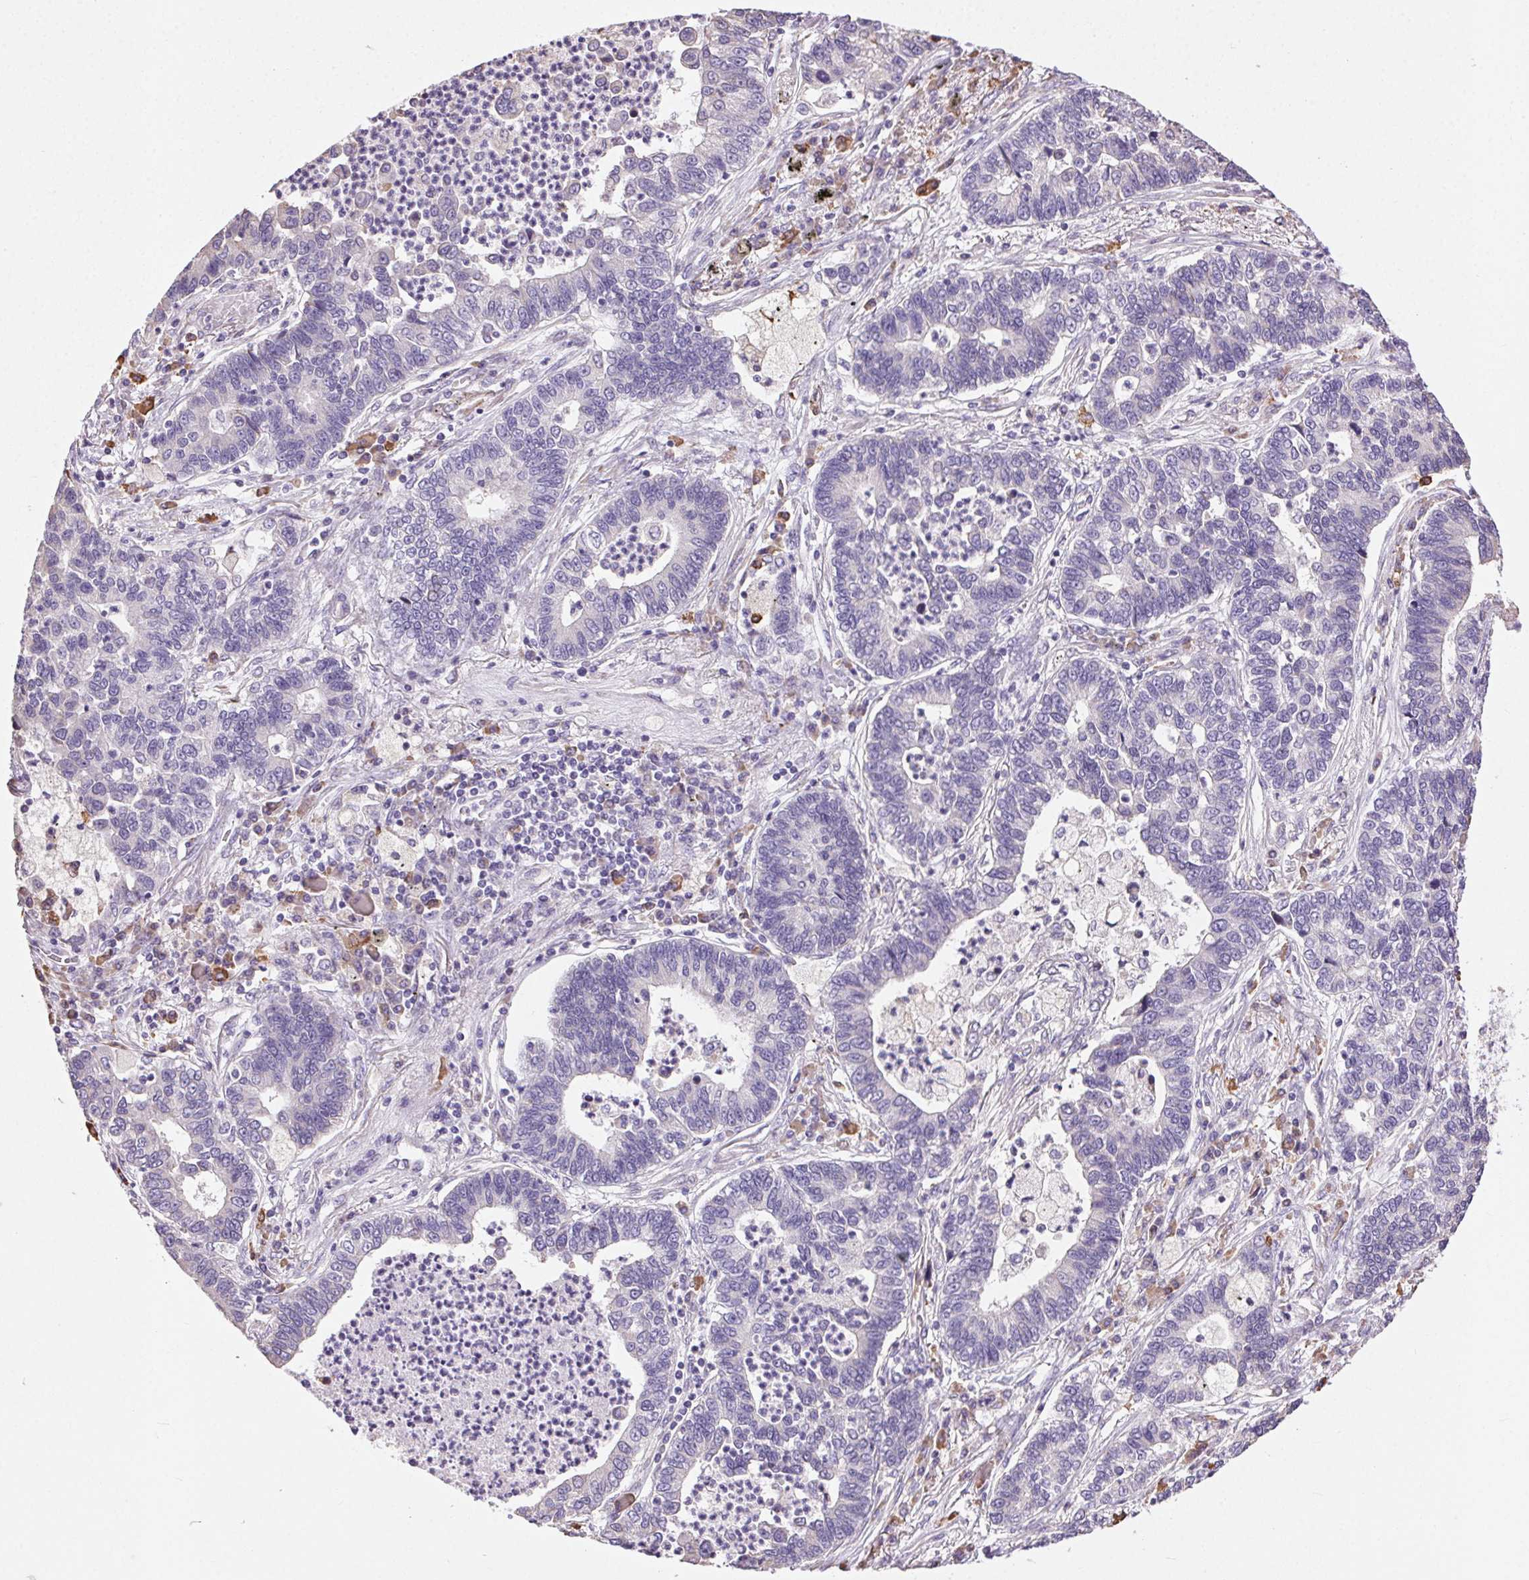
{"staining": {"intensity": "negative", "quantity": "none", "location": "none"}, "tissue": "lung cancer", "cell_type": "Tumor cells", "image_type": "cancer", "snomed": [{"axis": "morphology", "description": "Adenocarcinoma, NOS"}, {"axis": "topography", "description": "Lung"}], "caption": "Lung cancer (adenocarcinoma) was stained to show a protein in brown. There is no significant expression in tumor cells. (DAB immunohistochemistry, high magnification).", "gene": "SNX31", "patient": {"sex": "female", "age": 57}}